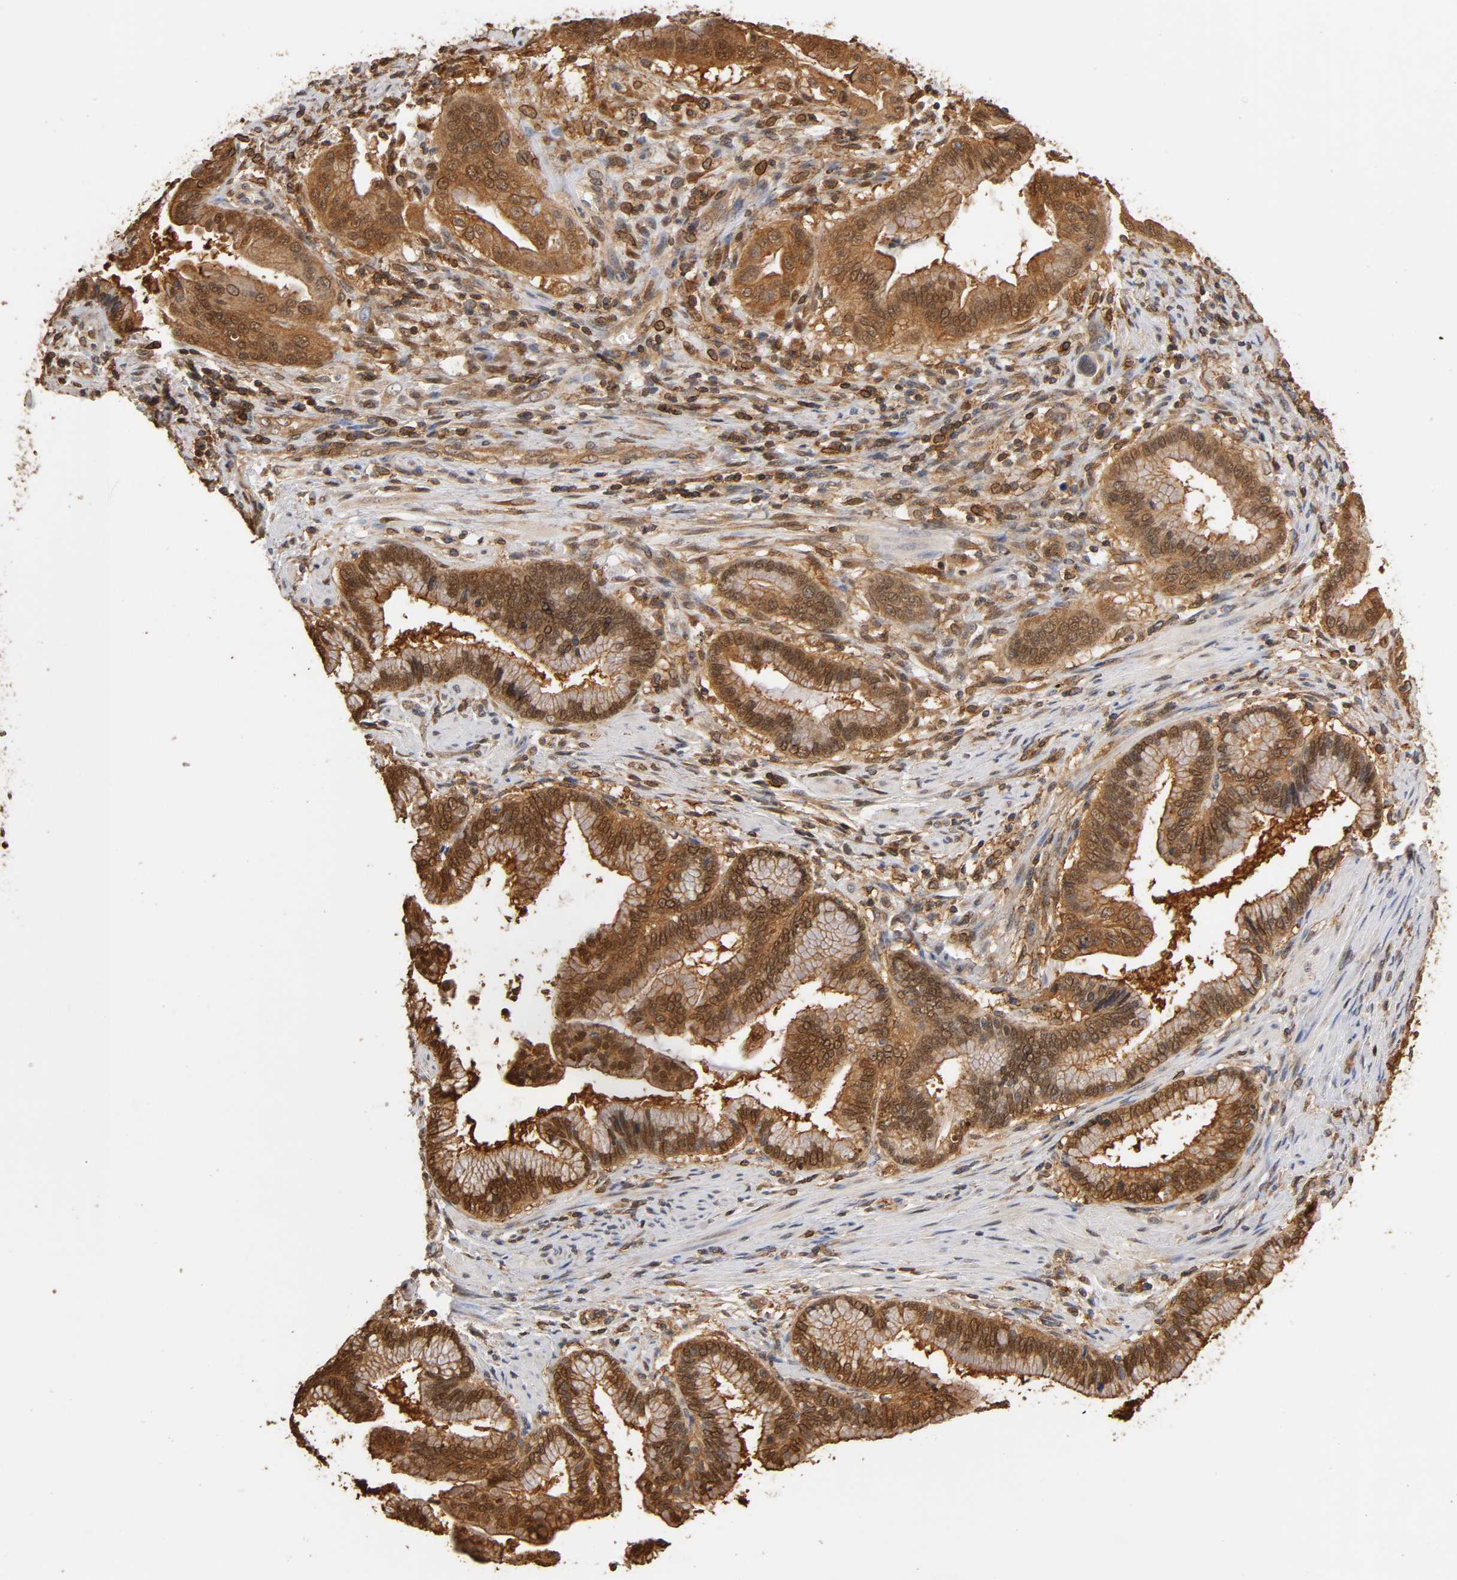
{"staining": {"intensity": "moderate", "quantity": ">75%", "location": "cytoplasmic/membranous,nuclear"}, "tissue": "pancreatic cancer", "cell_type": "Tumor cells", "image_type": "cancer", "snomed": [{"axis": "morphology", "description": "Adenocarcinoma, NOS"}, {"axis": "topography", "description": "Pancreas"}], "caption": "A brown stain labels moderate cytoplasmic/membranous and nuclear positivity of a protein in human adenocarcinoma (pancreatic) tumor cells. Immunohistochemistry (ihc) stains the protein in brown and the nuclei are stained blue.", "gene": "ANXA11", "patient": {"sex": "female", "age": 64}}